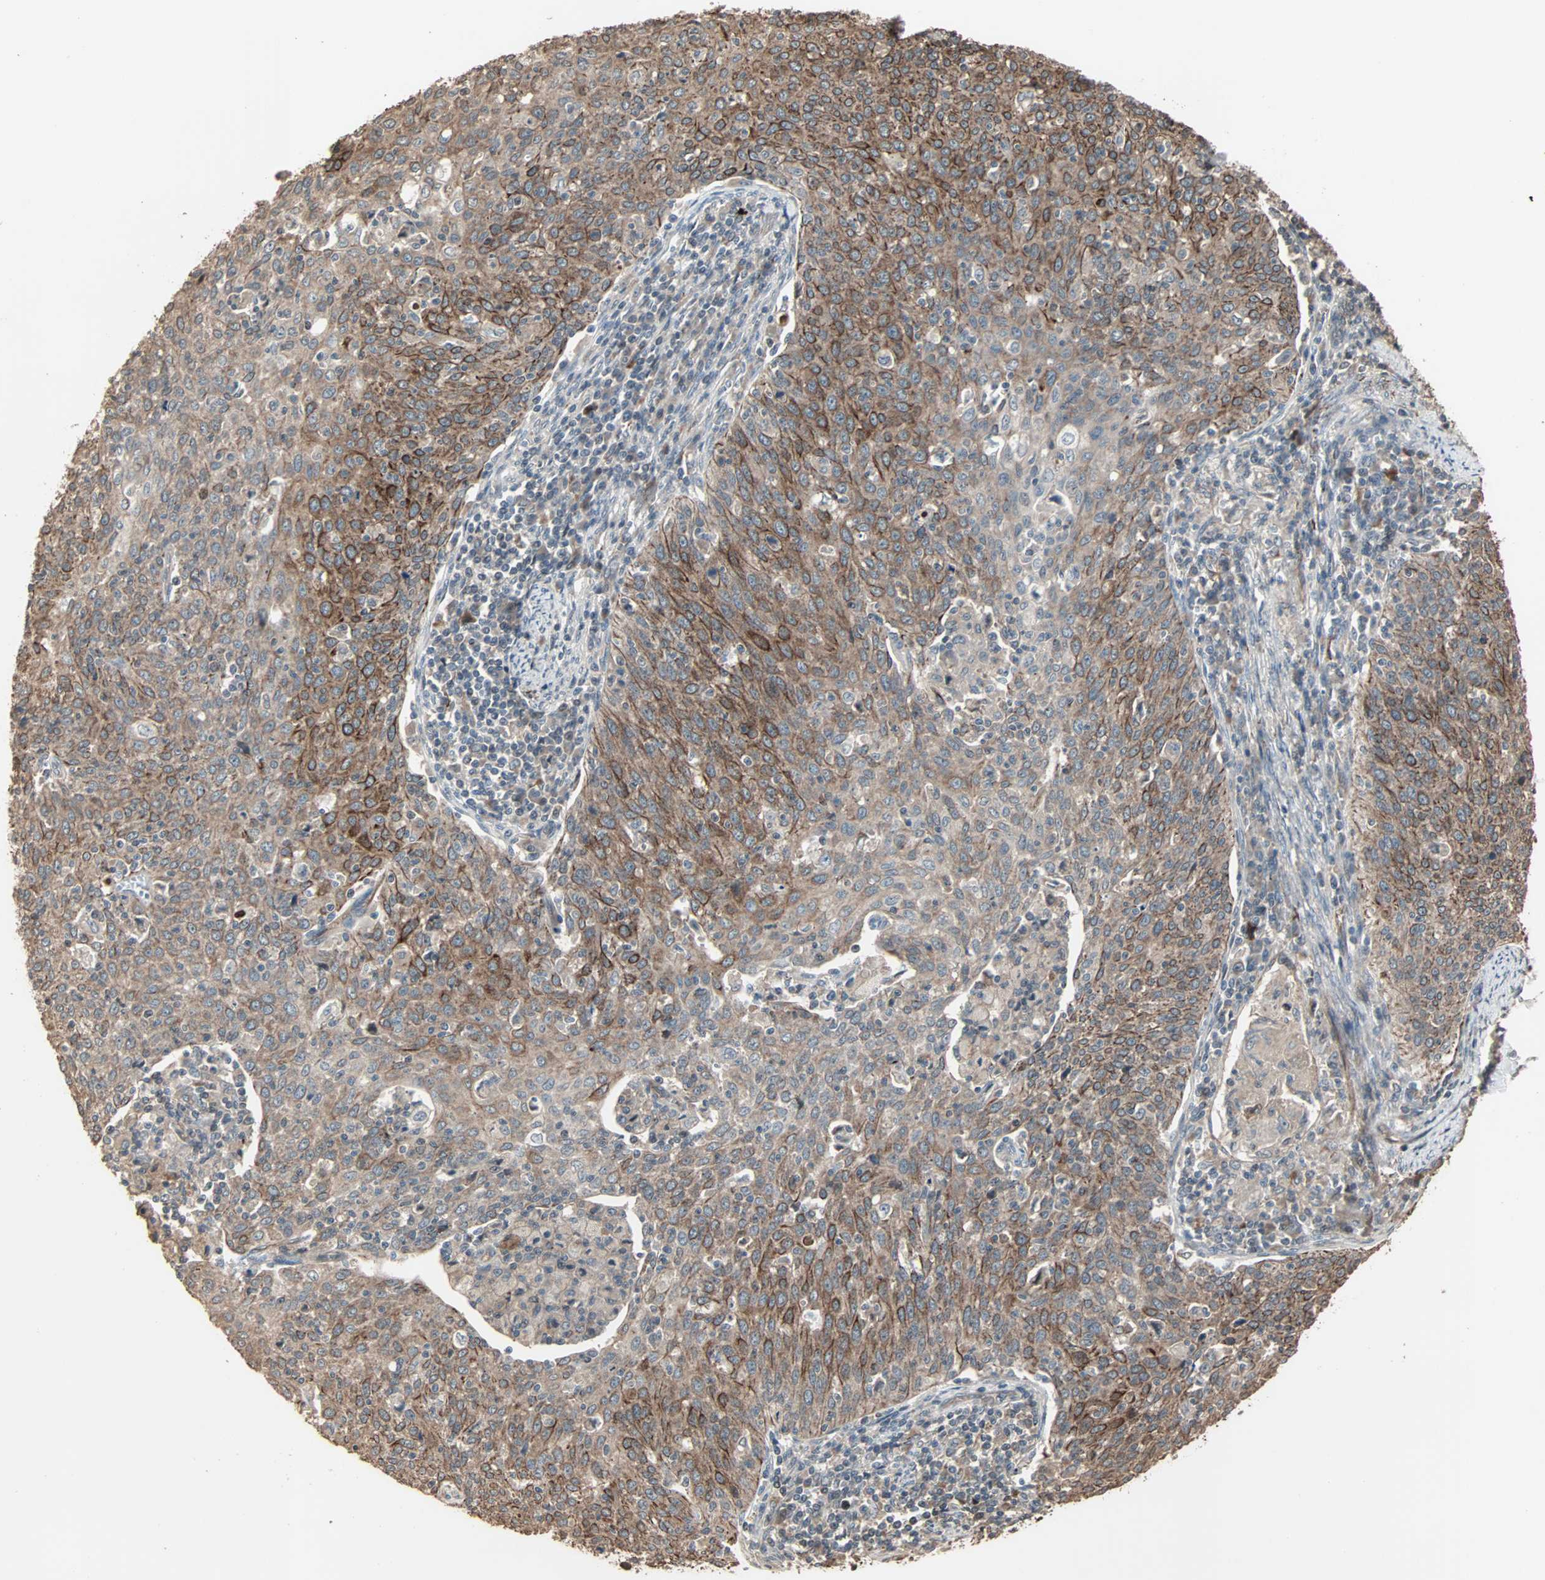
{"staining": {"intensity": "moderate", "quantity": ">75%", "location": "cytoplasmic/membranous"}, "tissue": "cervical cancer", "cell_type": "Tumor cells", "image_type": "cancer", "snomed": [{"axis": "morphology", "description": "Squamous cell carcinoma, NOS"}, {"axis": "topography", "description": "Cervix"}], "caption": "IHC histopathology image of human cervical squamous cell carcinoma stained for a protein (brown), which exhibits medium levels of moderate cytoplasmic/membranous positivity in about >75% of tumor cells.", "gene": "CALCRL", "patient": {"sex": "female", "age": 38}}